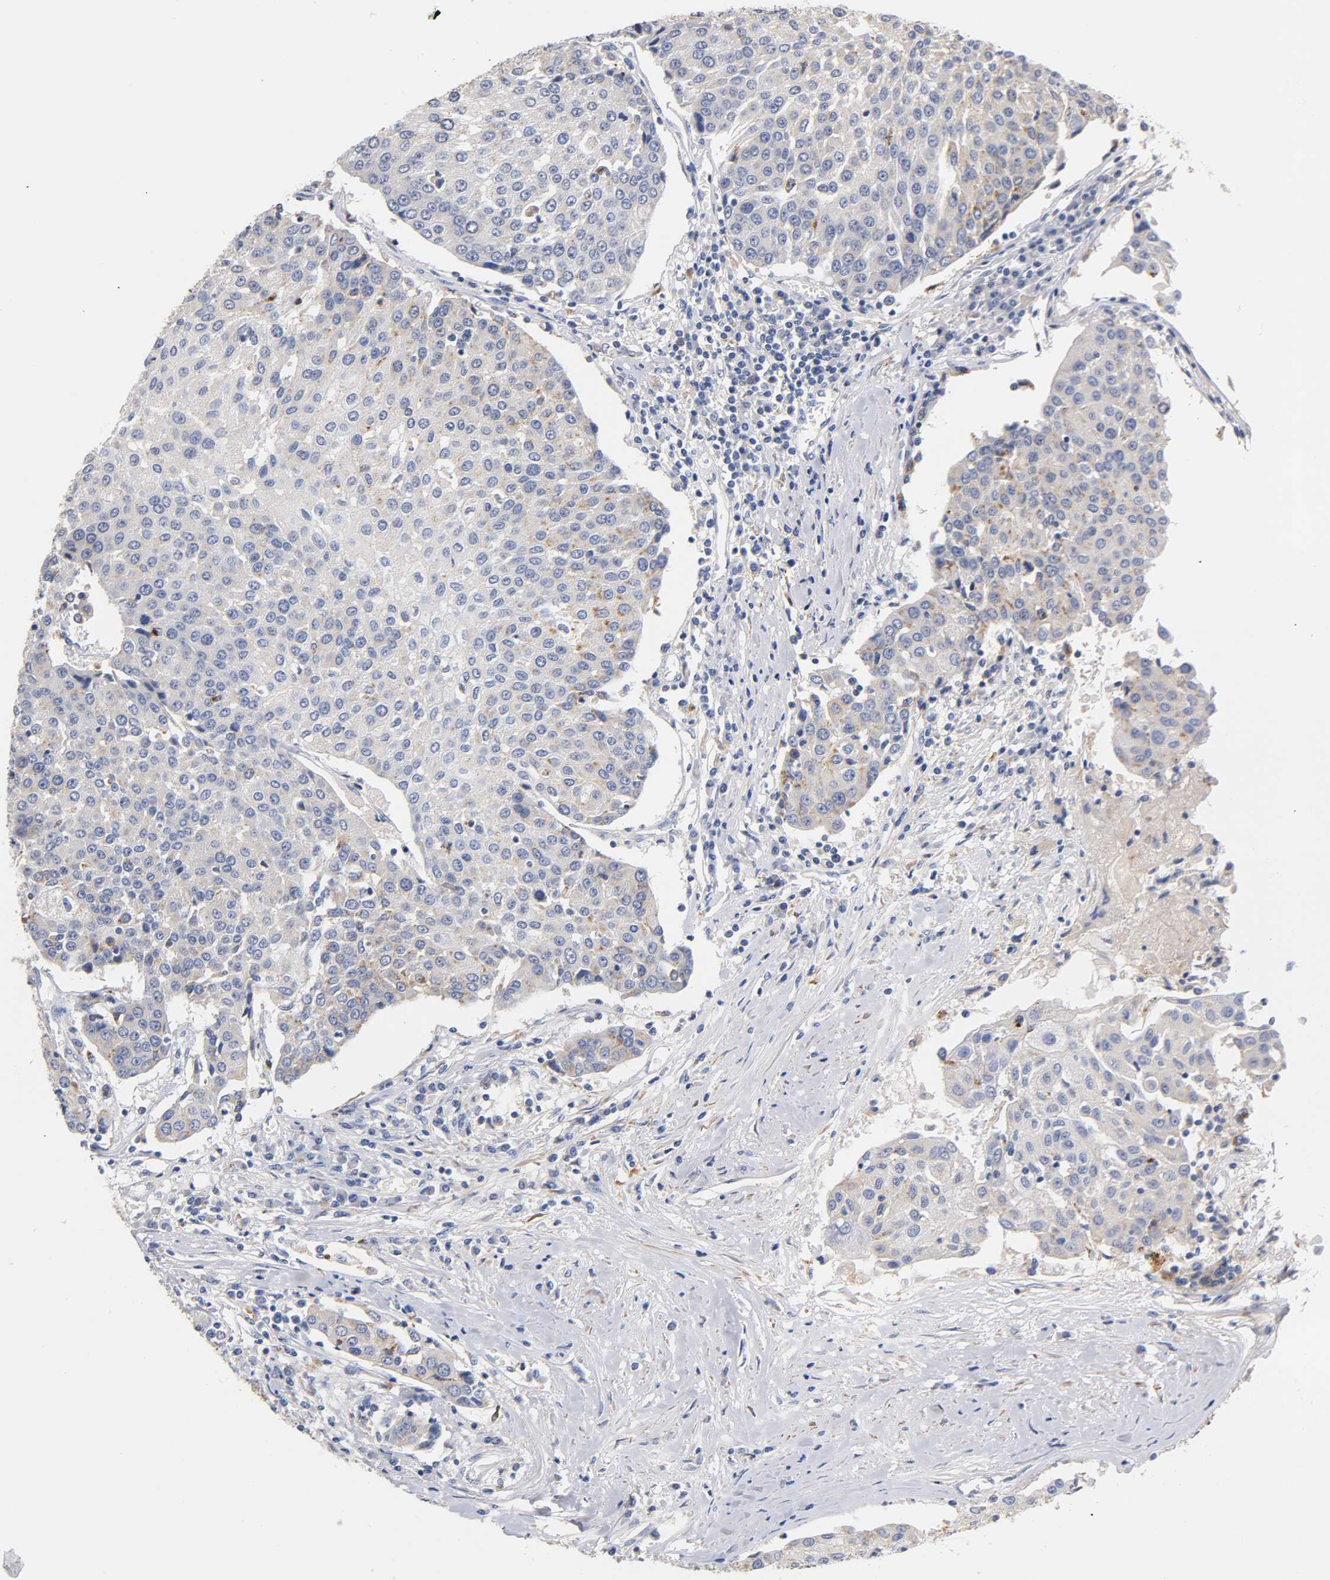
{"staining": {"intensity": "weak", "quantity": "<25%", "location": "cytoplasmic/membranous"}, "tissue": "urothelial cancer", "cell_type": "Tumor cells", "image_type": "cancer", "snomed": [{"axis": "morphology", "description": "Urothelial carcinoma, High grade"}, {"axis": "topography", "description": "Urinary bladder"}], "caption": "High power microscopy photomicrograph of an IHC image of high-grade urothelial carcinoma, revealing no significant staining in tumor cells.", "gene": "SEMA5A", "patient": {"sex": "female", "age": 85}}